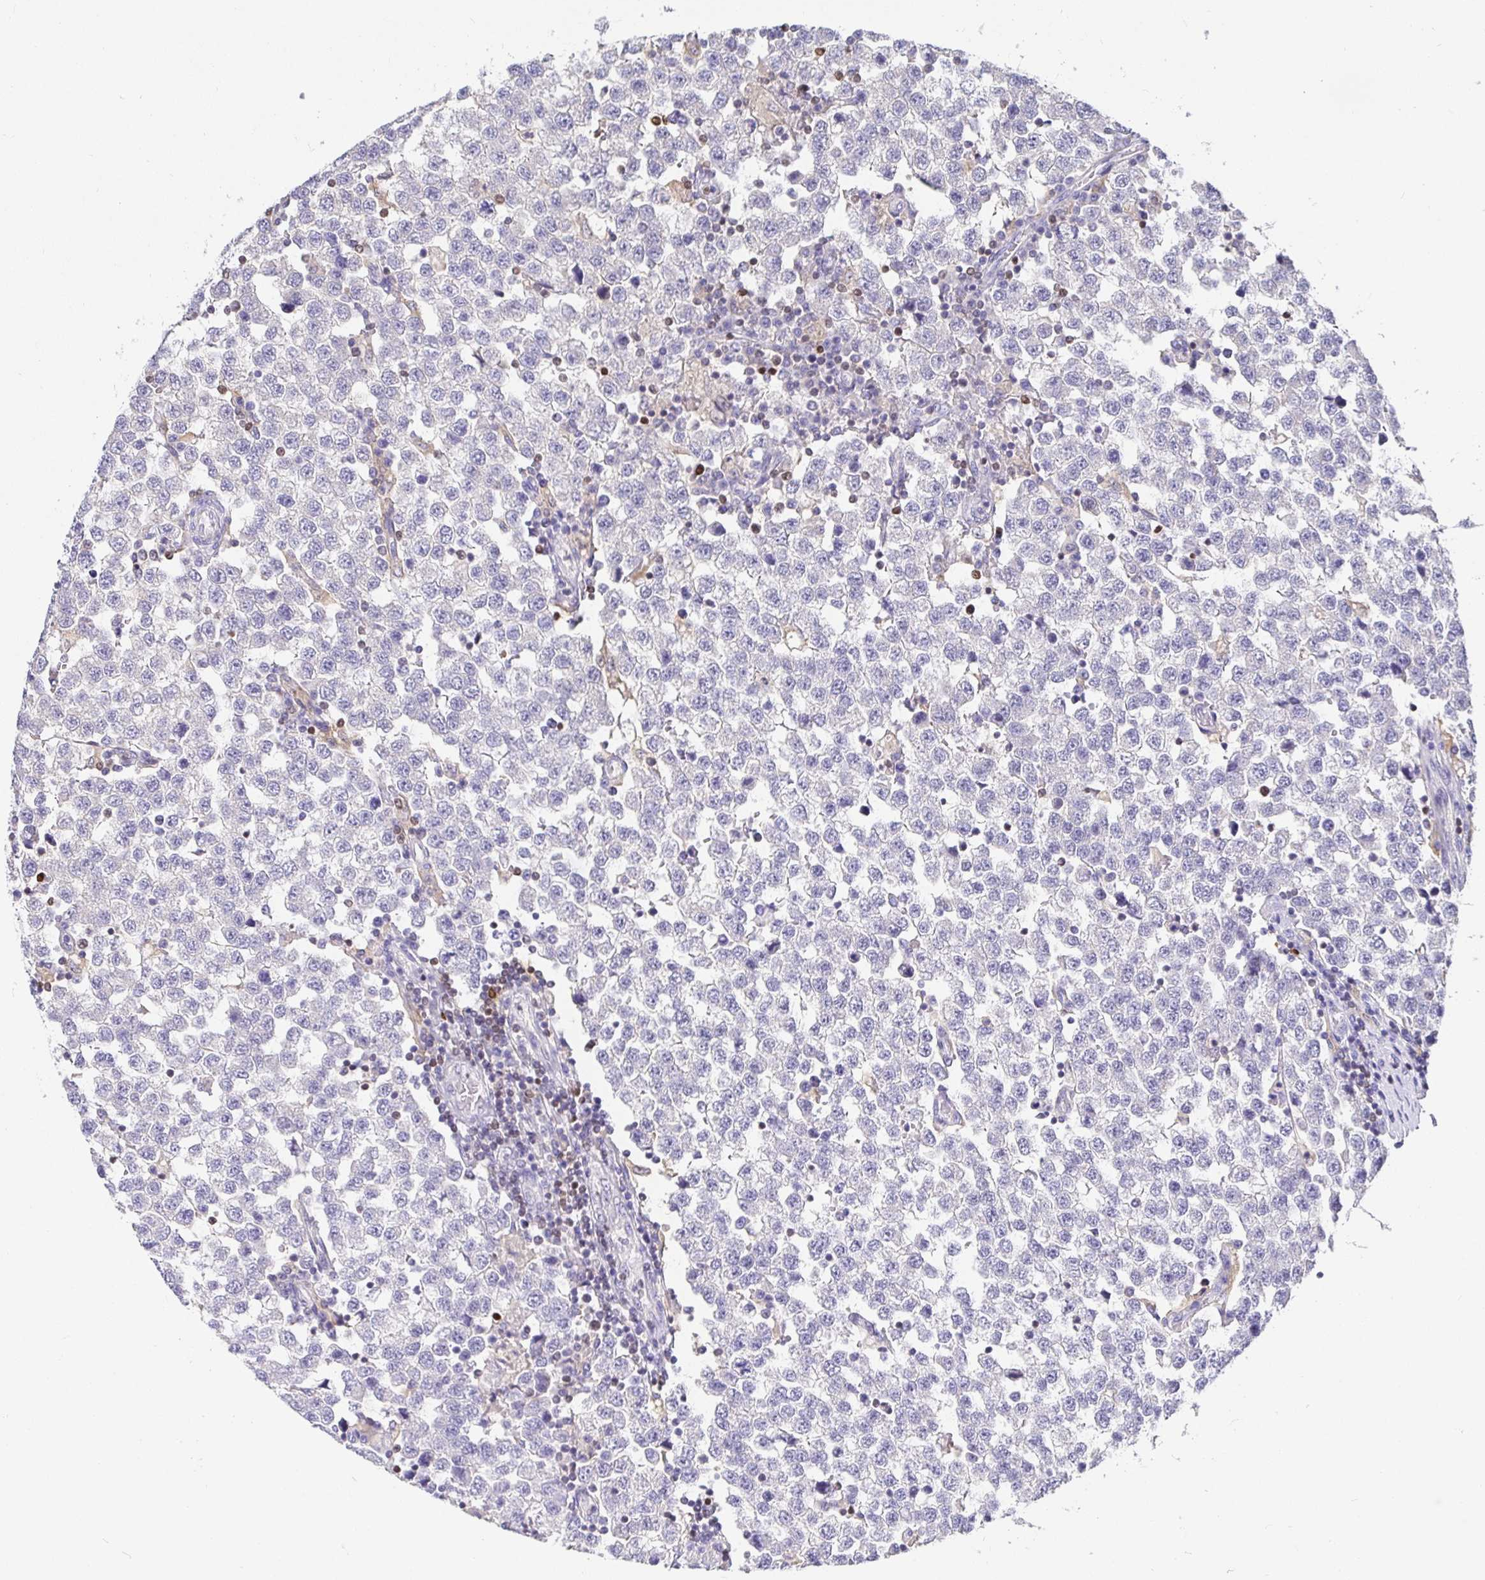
{"staining": {"intensity": "negative", "quantity": "none", "location": "none"}, "tissue": "testis cancer", "cell_type": "Tumor cells", "image_type": "cancer", "snomed": [{"axis": "morphology", "description": "Seminoma, NOS"}, {"axis": "topography", "description": "Testis"}], "caption": "Protein analysis of testis seminoma reveals no significant positivity in tumor cells.", "gene": "SATB1", "patient": {"sex": "male", "age": 34}}